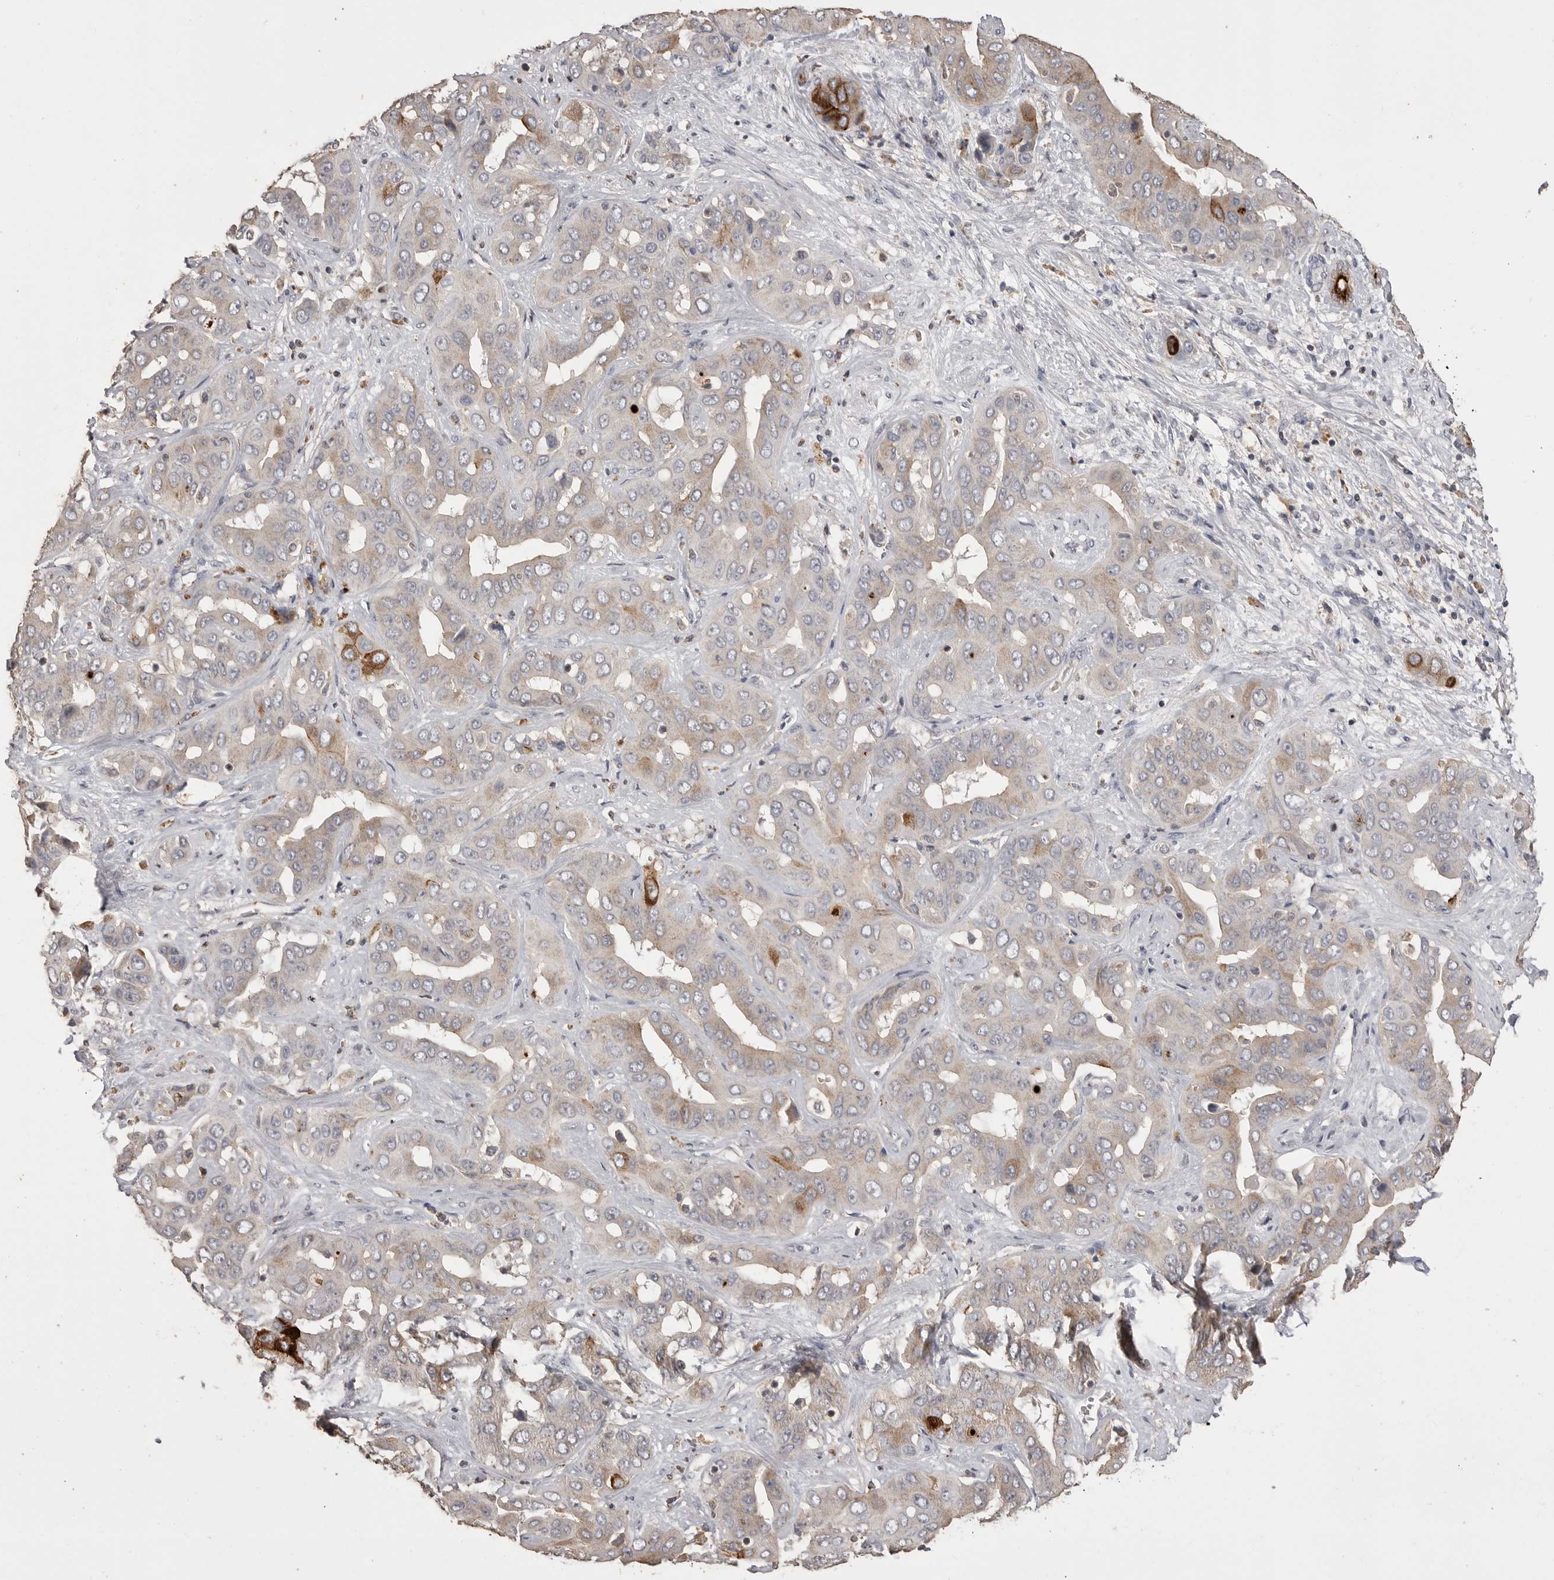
{"staining": {"intensity": "moderate", "quantity": "<25%", "location": "cytoplasmic/membranous"}, "tissue": "liver cancer", "cell_type": "Tumor cells", "image_type": "cancer", "snomed": [{"axis": "morphology", "description": "Cholangiocarcinoma"}, {"axis": "topography", "description": "Liver"}], "caption": "A photomicrograph of liver cancer (cholangiocarcinoma) stained for a protein reveals moderate cytoplasmic/membranous brown staining in tumor cells. (Stains: DAB in brown, nuclei in blue, Microscopy: brightfield microscopy at high magnification).", "gene": "MMP7", "patient": {"sex": "female", "age": 52}}